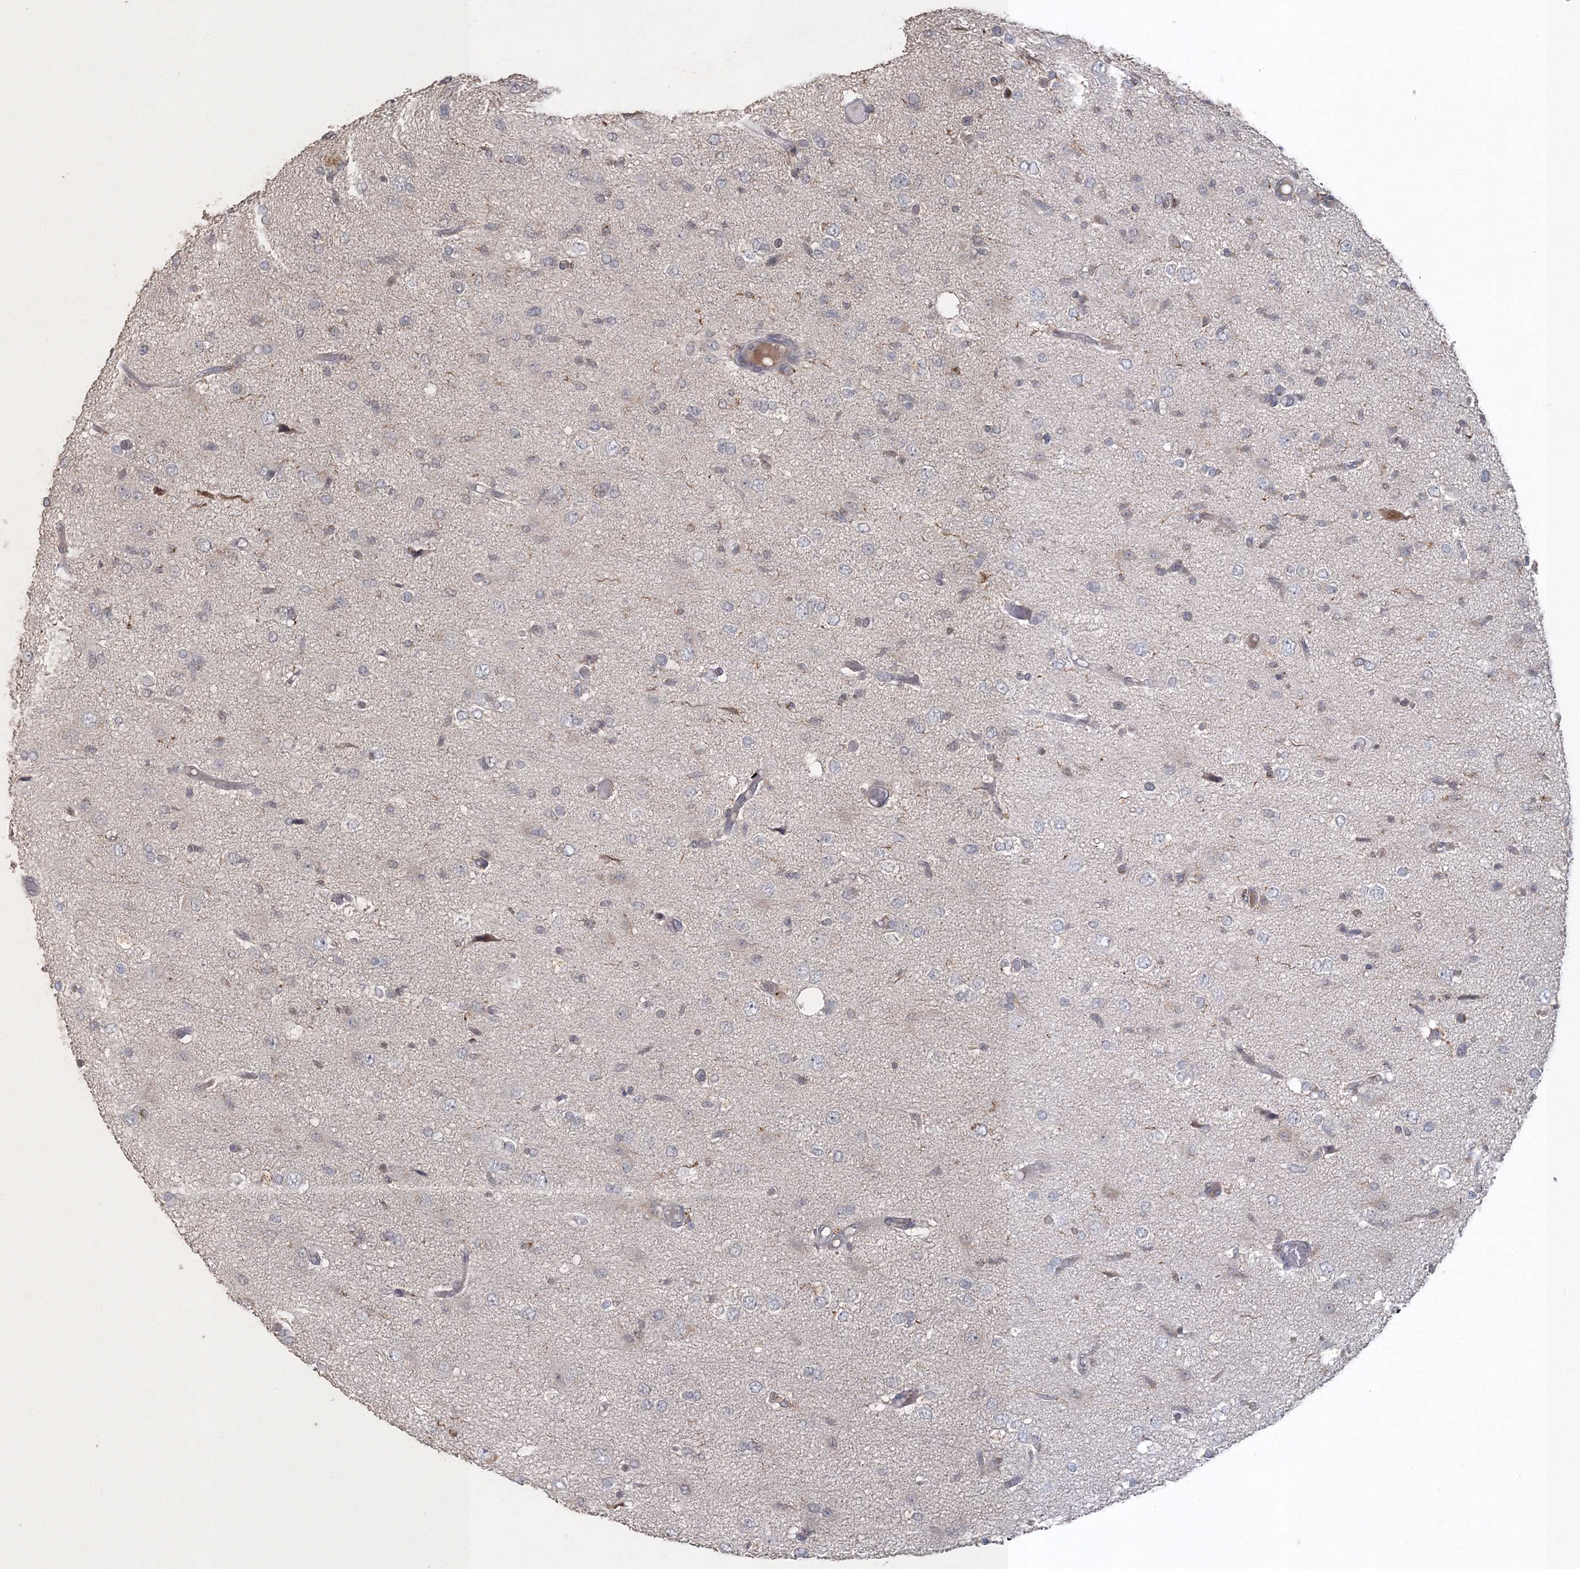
{"staining": {"intensity": "negative", "quantity": "none", "location": "none"}, "tissue": "glioma", "cell_type": "Tumor cells", "image_type": "cancer", "snomed": [{"axis": "morphology", "description": "Glioma, malignant, High grade"}, {"axis": "topography", "description": "Brain"}], "caption": "The immunohistochemistry image has no significant staining in tumor cells of malignant glioma (high-grade) tissue.", "gene": "UIMC1", "patient": {"sex": "female", "age": 59}}